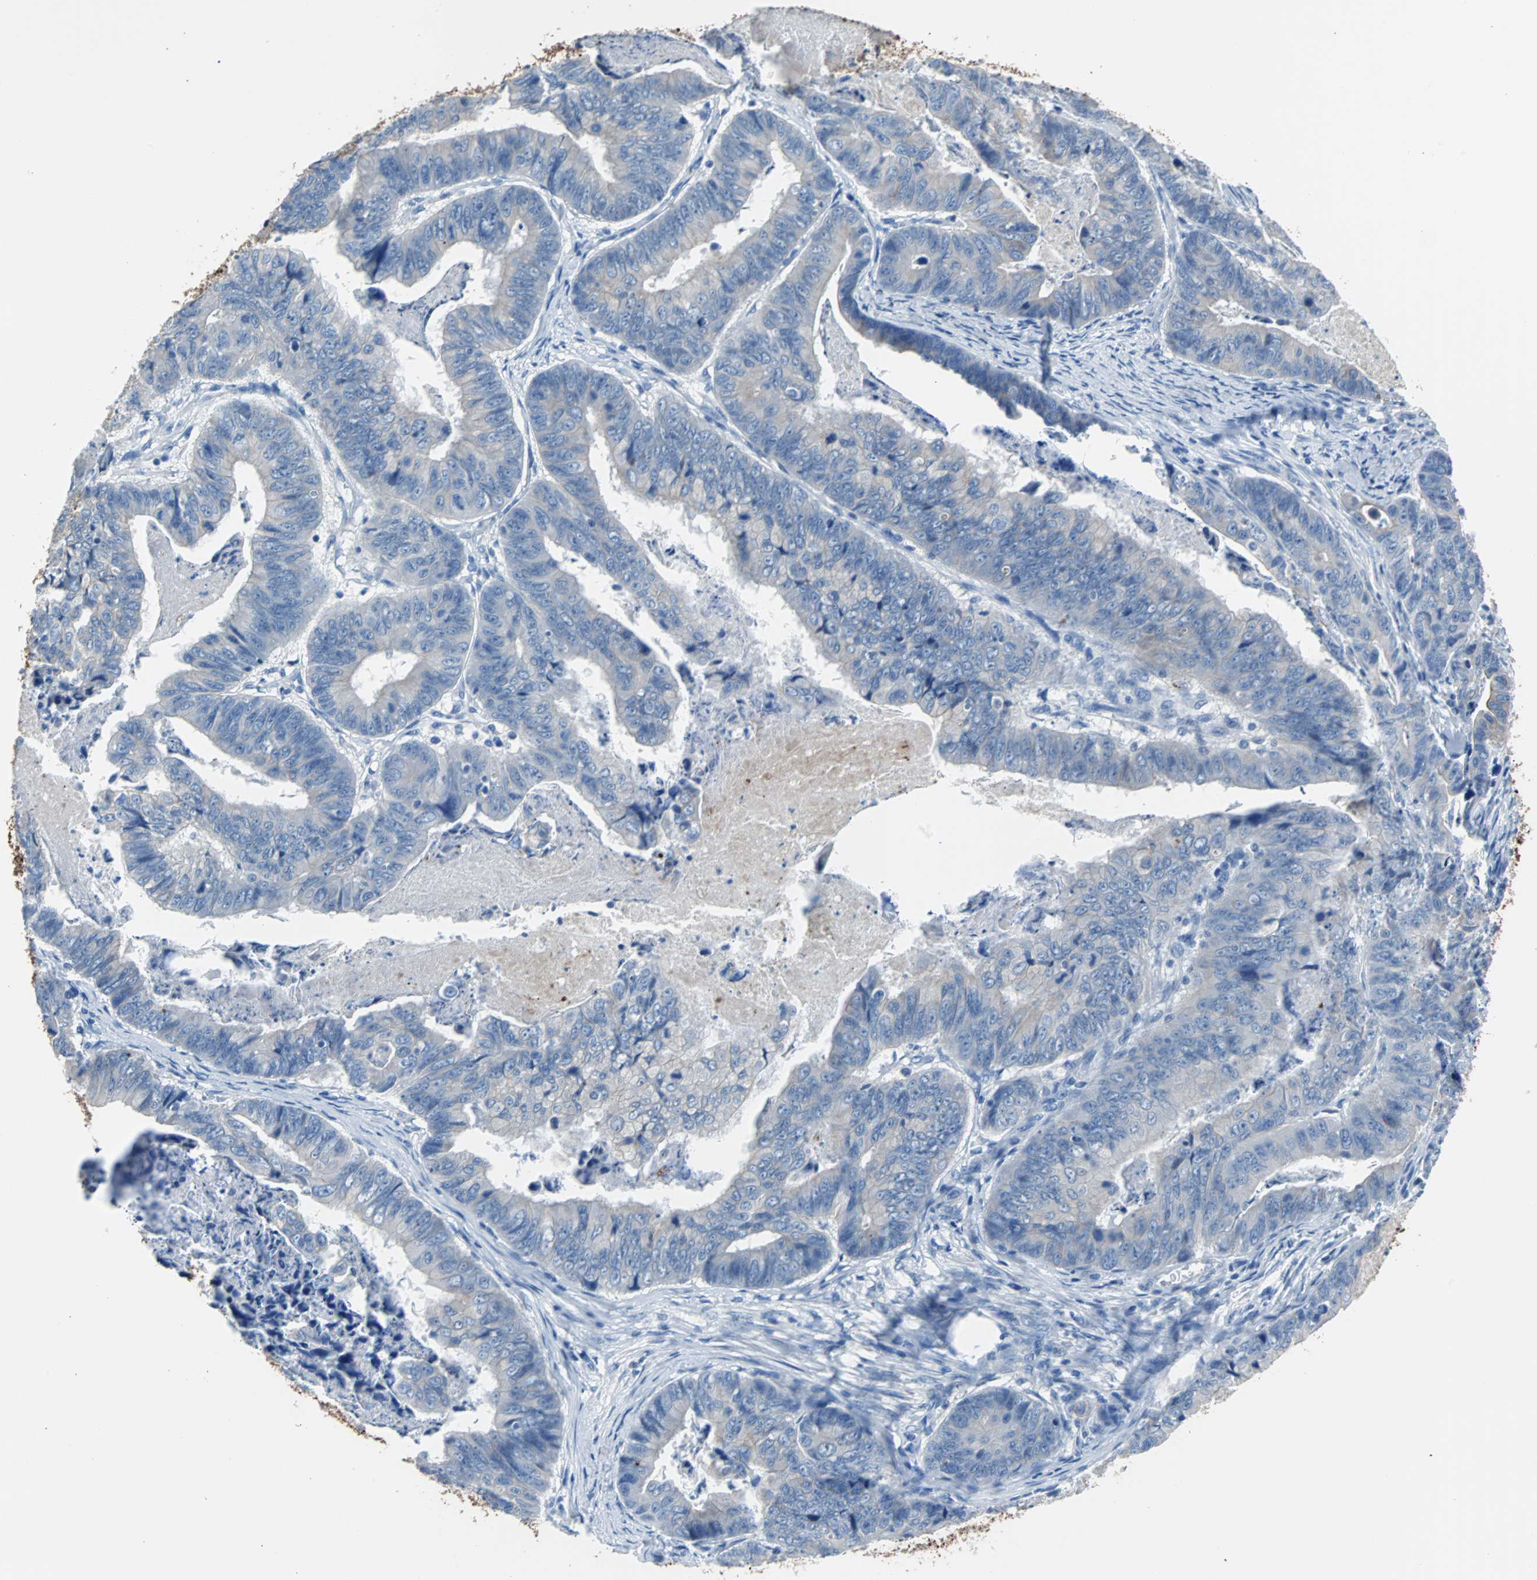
{"staining": {"intensity": "weak", "quantity": ">75%", "location": "cytoplasmic/membranous"}, "tissue": "stomach cancer", "cell_type": "Tumor cells", "image_type": "cancer", "snomed": [{"axis": "morphology", "description": "Adenocarcinoma, NOS"}, {"axis": "topography", "description": "Stomach, lower"}], "caption": "There is low levels of weak cytoplasmic/membranous positivity in tumor cells of stomach cancer (adenocarcinoma), as demonstrated by immunohistochemical staining (brown color).", "gene": "KRT7", "patient": {"sex": "male", "age": 77}}